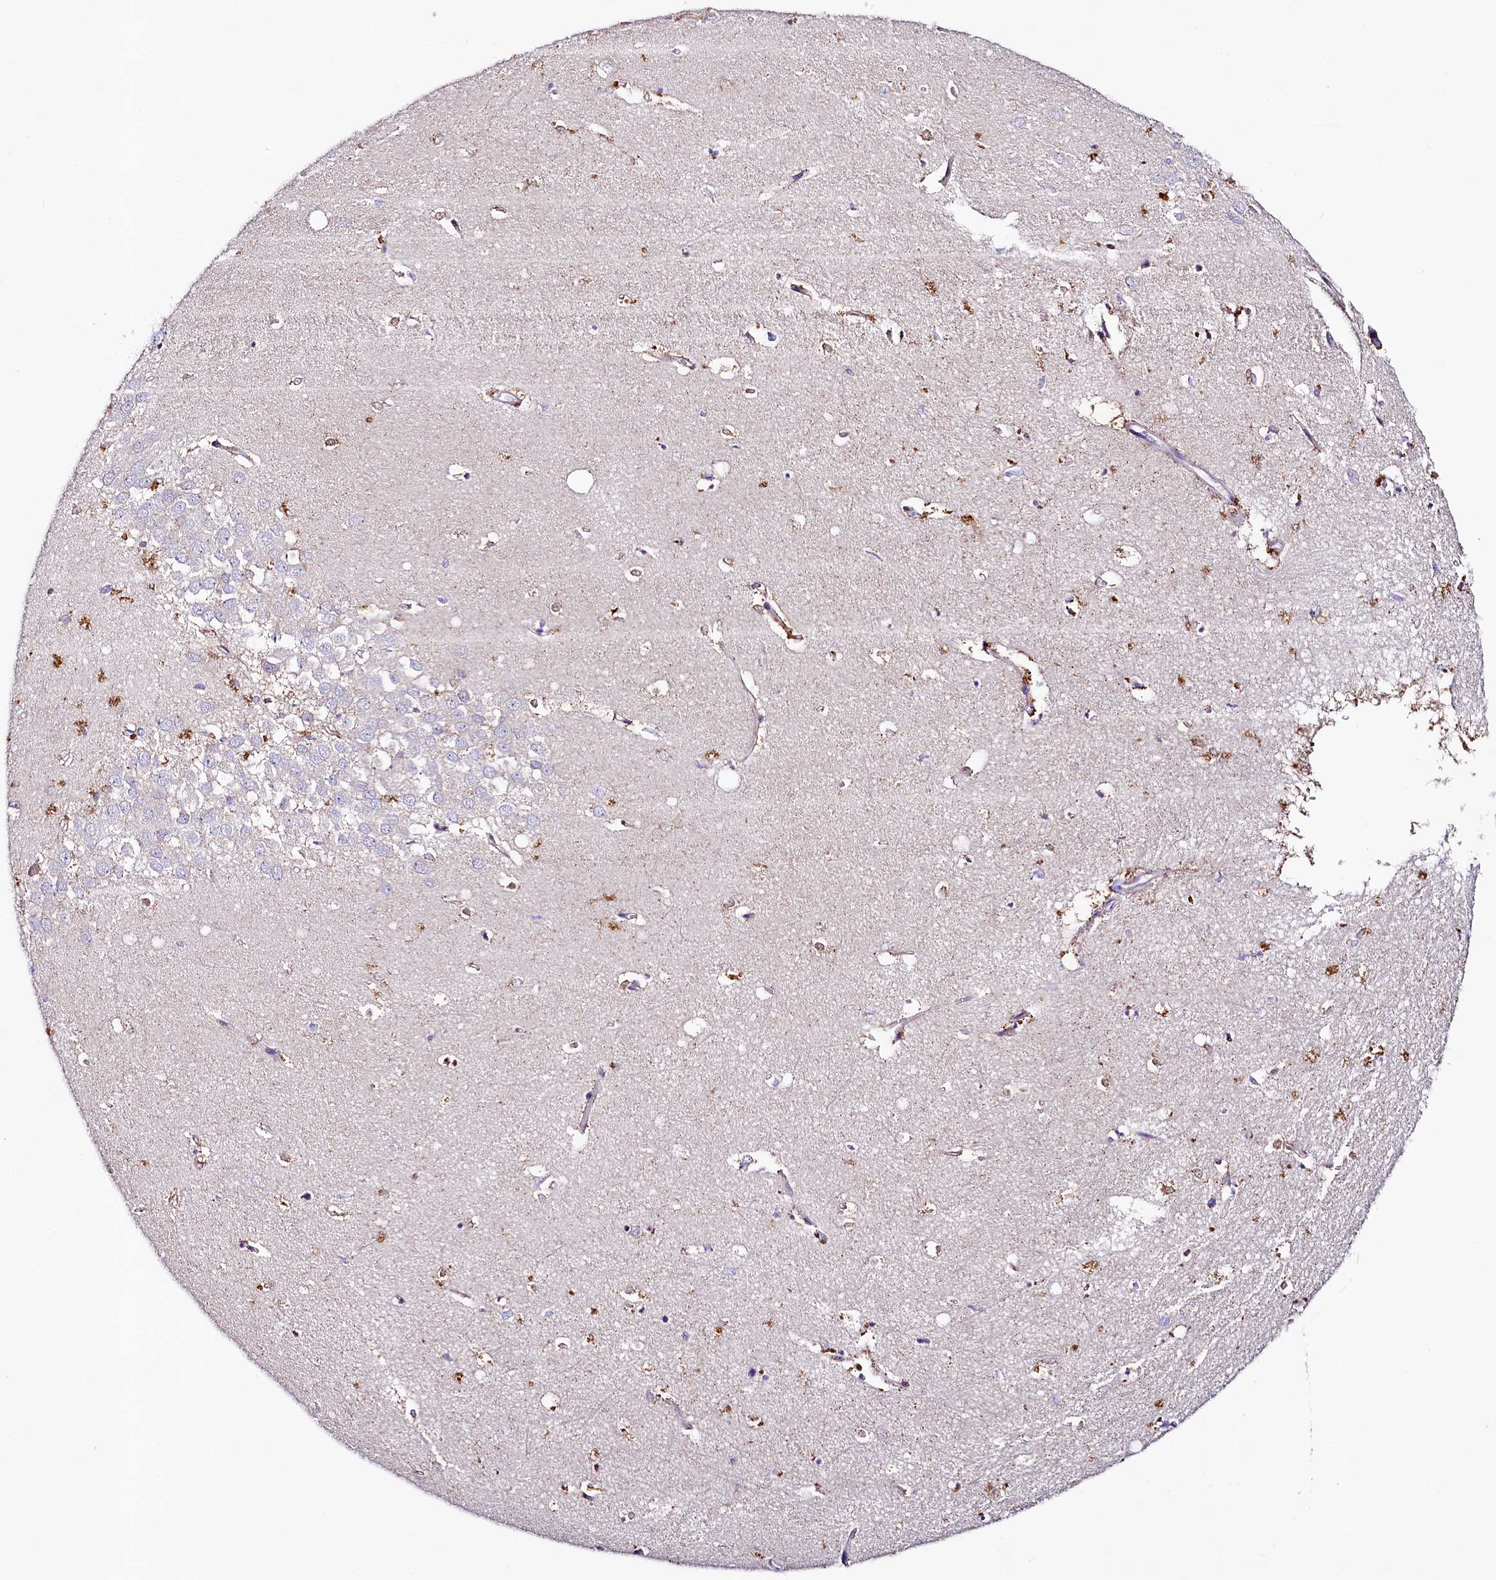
{"staining": {"intensity": "moderate", "quantity": "<25%", "location": "cytoplasmic/membranous"}, "tissue": "hippocampus", "cell_type": "Glial cells", "image_type": "normal", "snomed": [{"axis": "morphology", "description": "Normal tissue, NOS"}, {"axis": "topography", "description": "Hippocampus"}], "caption": "IHC micrograph of normal hippocampus stained for a protein (brown), which displays low levels of moderate cytoplasmic/membranous staining in approximately <25% of glial cells.", "gene": "SACM1L", "patient": {"sex": "female", "age": 64}}